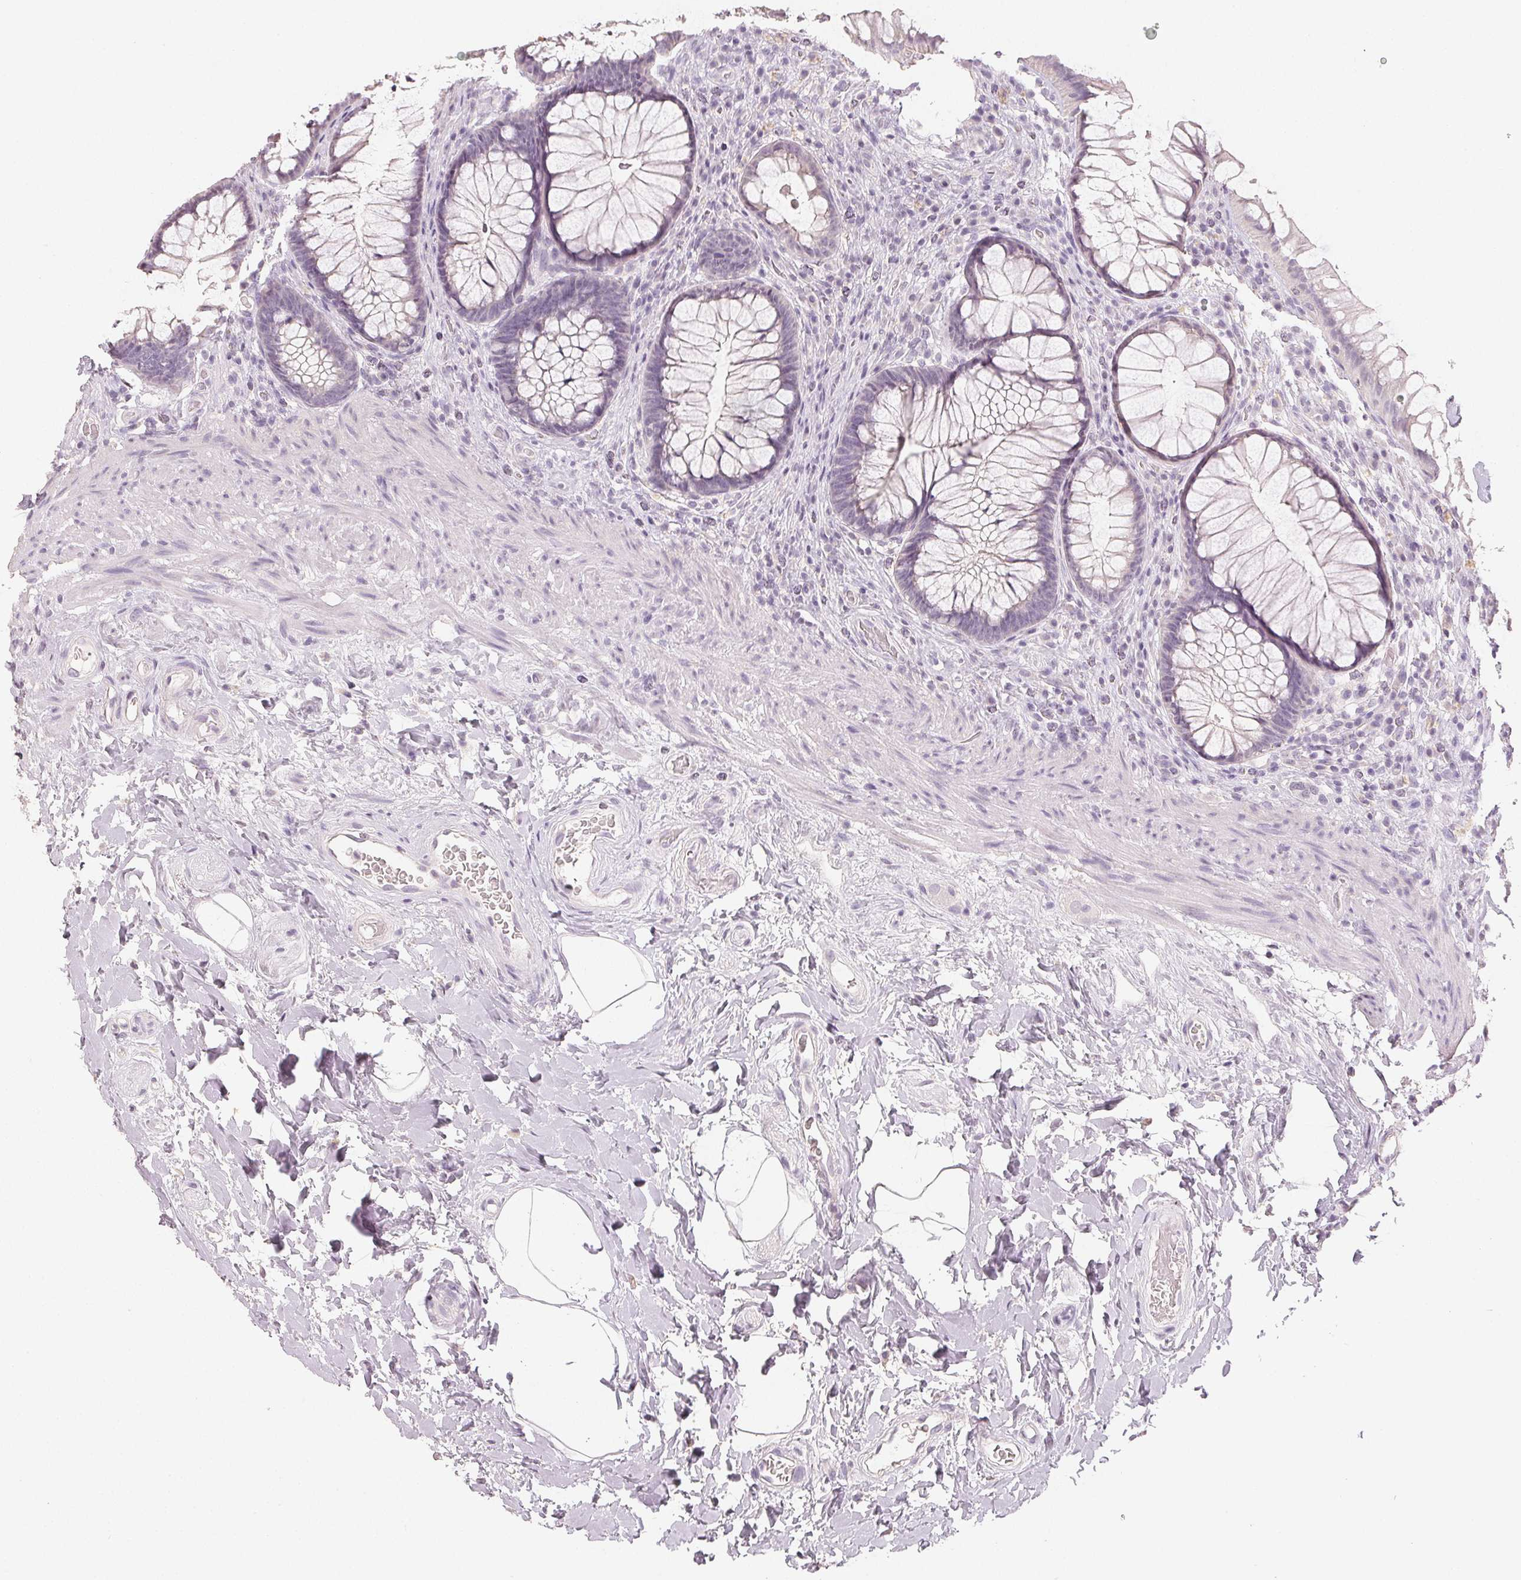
{"staining": {"intensity": "negative", "quantity": "none", "location": "none"}, "tissue": "rectum", "cell_type": "Glandular cells", "image_type": "normal", "snomed": [{"axis": "morphology", "description": "Normal tissue, NOS"}, {"axis": "topography", "description": "Smooth muscle"}, {"axis": "topography", "description": "Rectum"}], "caption": "This is a micrograph of immunohistochemistry (IHC) staining of benign rectum, which shows no positivity in glandular cells.", "gene": "LVRN", "patient": {"sex": "male", "age": 53}}